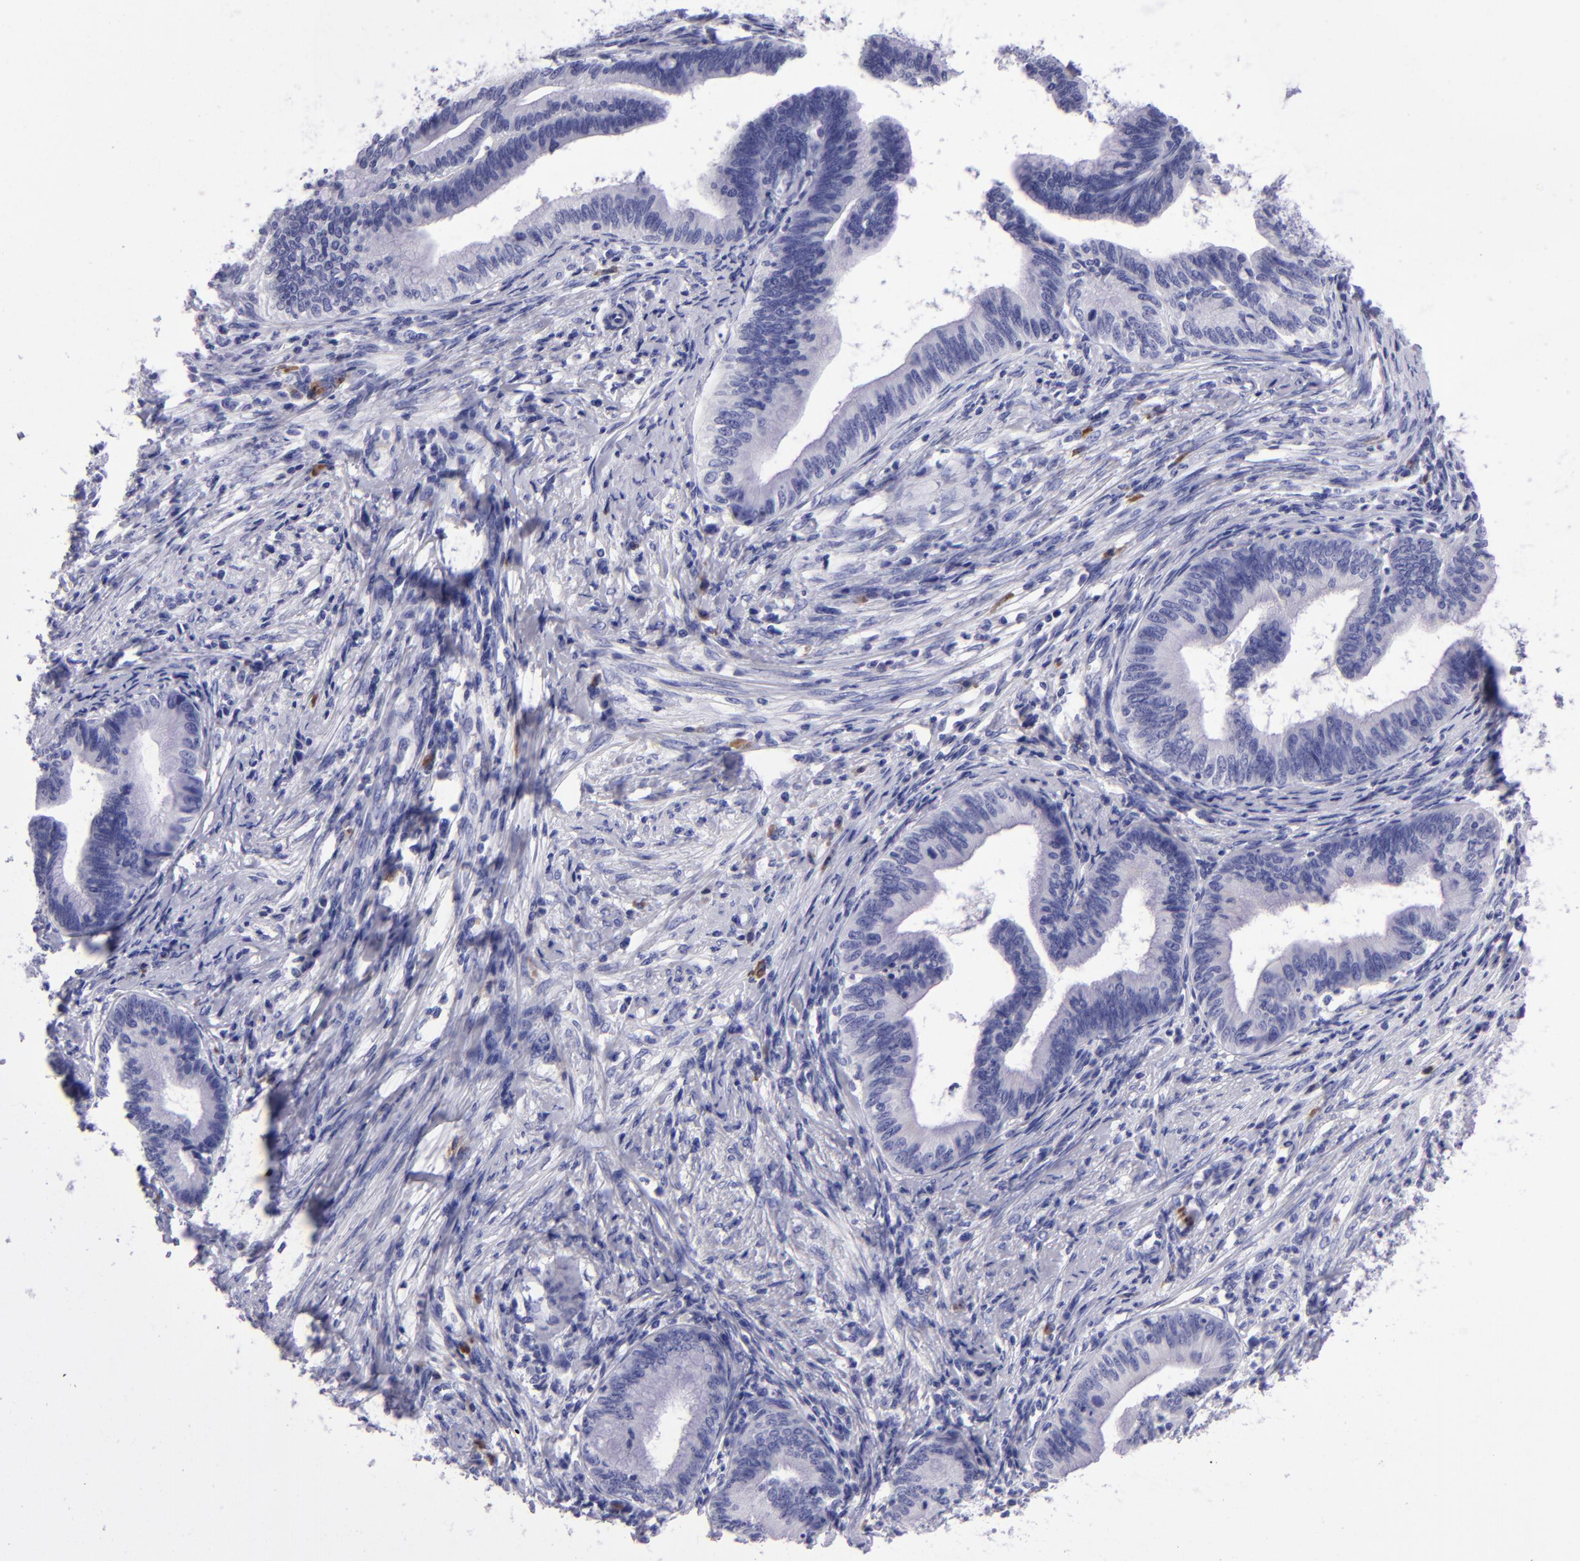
{"staining": {"intensity": "negative", "quantity": "none", "location": "none"}, "tissue": "cervical cancer", "cell_type": "Tumor cells", "image_type": "cancer", "snomed": [{"axis": "morphology", "description": "Adenocarcinoma, NOS"}, {"axis": "topography", "description": "Cervix"}], "caption": "The histopathology image displays no staining of tumor cells in cervical cancer (adenocarcinoma). Nuclei are stained in blue.", "gene": "TYRP1", "patient": {"sex": "female", "age": 36}}